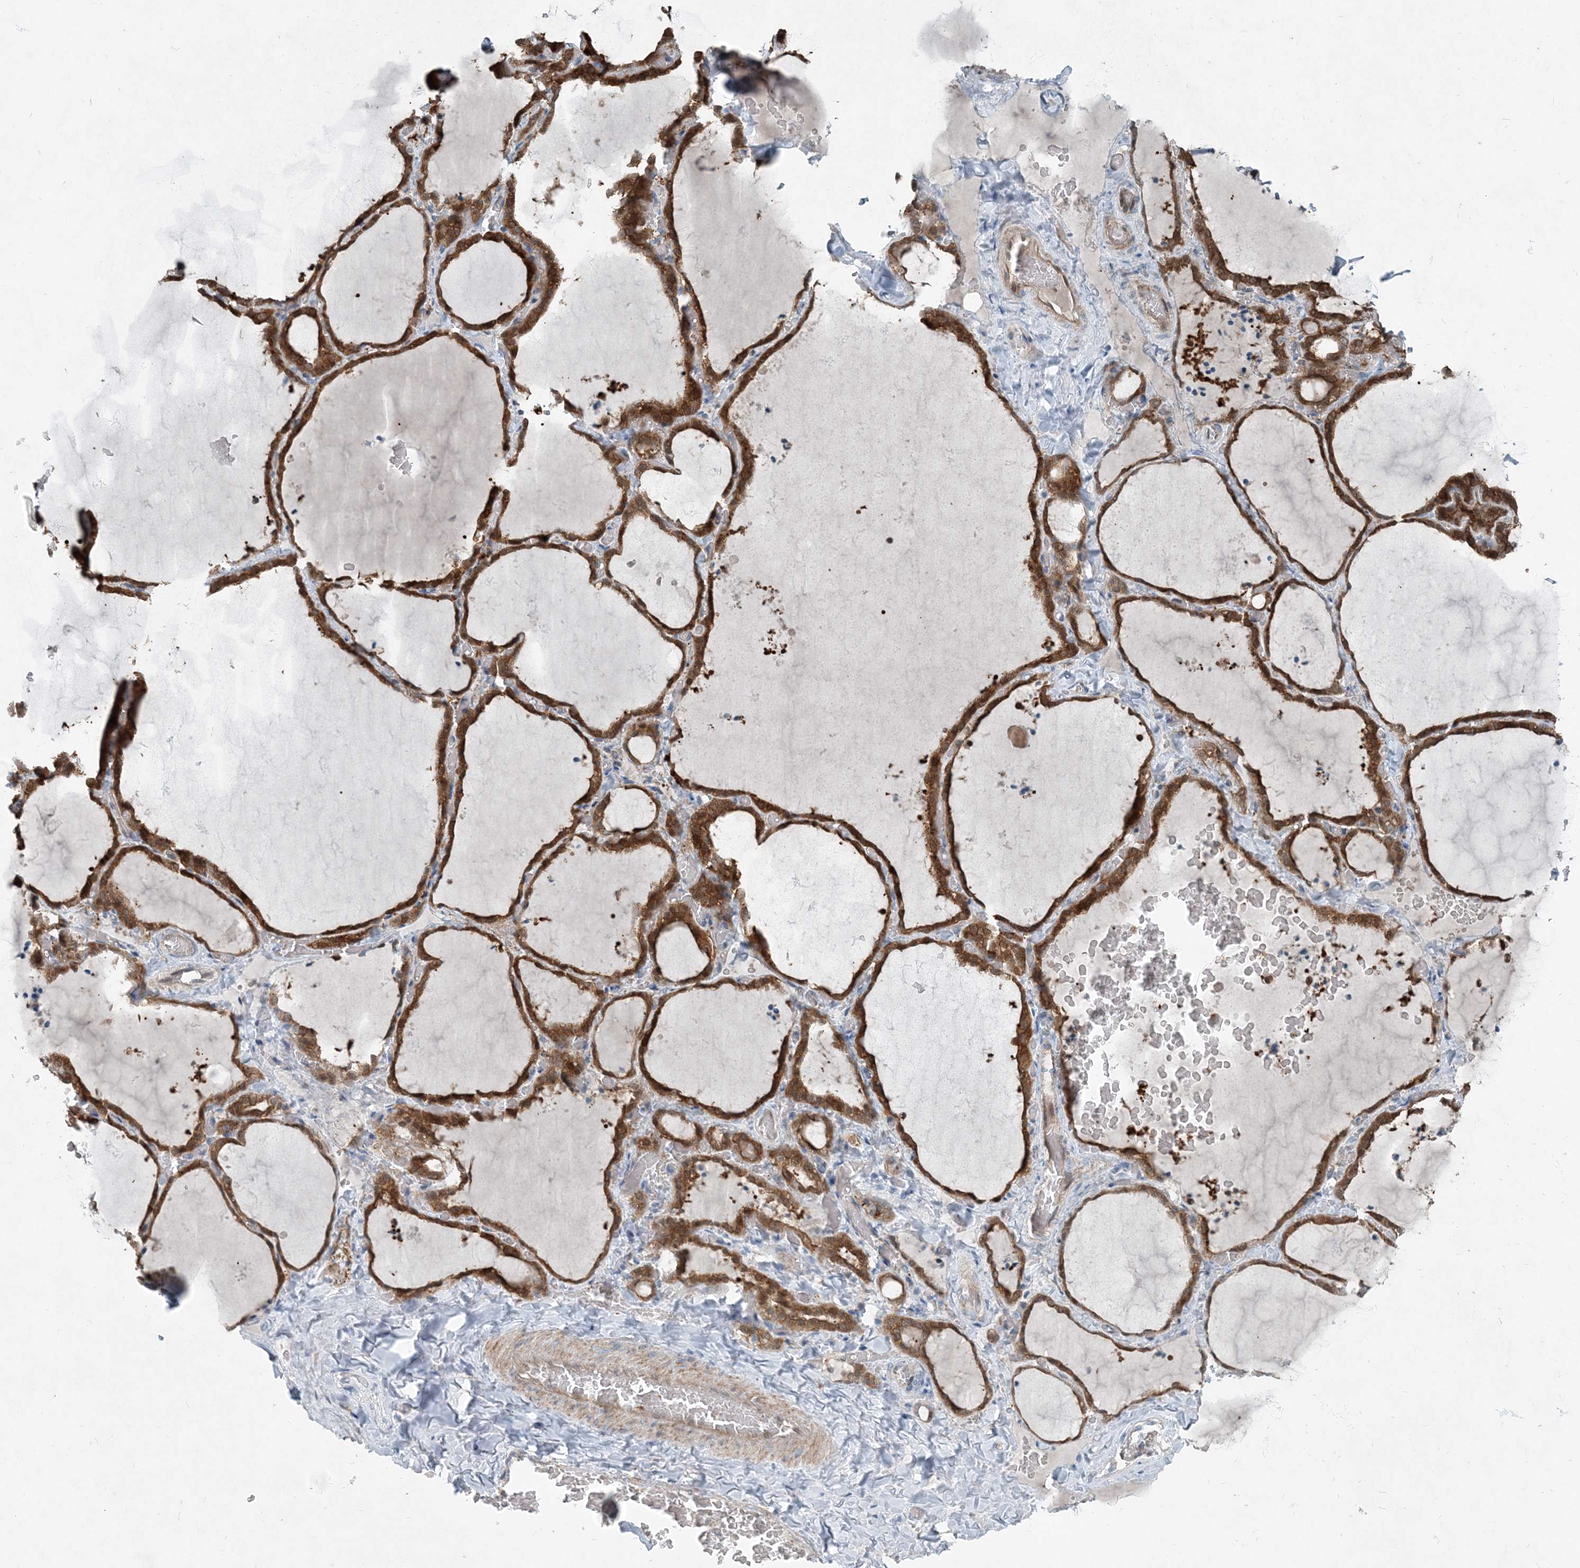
{"staining": {"intensity": "strong", "quantity": ">75%", "location": "cytoplasmic/membranous"}, "tissue": "thyroid gland", "cell_type": "Glandular cells", "image_type": "normal", "snomed": [{"axis": "morphology", "description": "Normal tissue, NOS"}, {"axis": "topography", "description": "Thyroid gland"}], "caption": "A high amount of strong cytoplasmic/membranous staining is present in about >75% of glandular cells in benign thyroid gland. (DAB (3,3'-diaminobenzidine) = brown stain, brightfield microscopy at high magnification).", "gene": "ARMH1", "patient": {"sex": "female", "age": 22}}